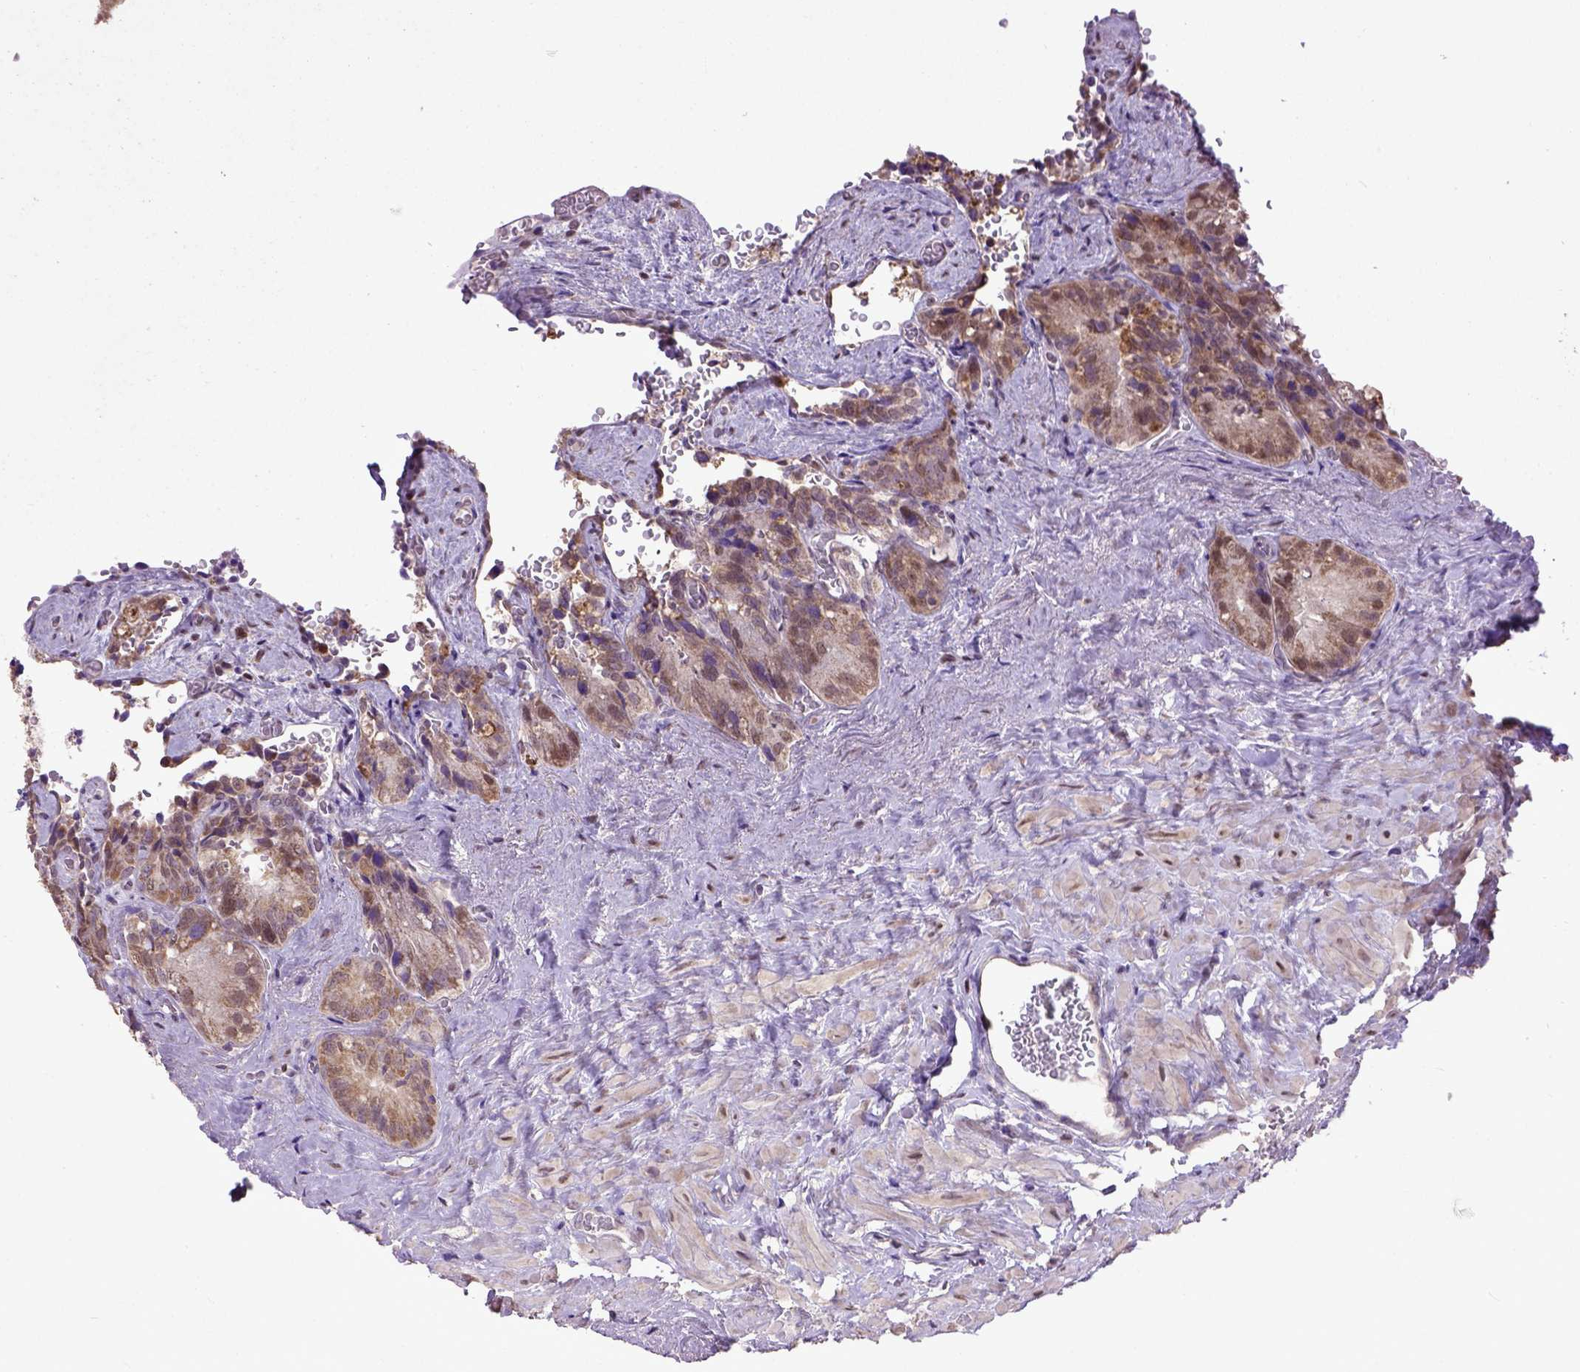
{"staining": {"intensity": "moderate", "quantity": ">75%", "location": "cytoplasmic/membranous,nuclear"}, "tissue": "seminal vesicle", "cell_type": "Glandular cells", "image_type": "normal", "snomed": [{"axis": "morphology", "description": "Normal tissue, NOS"}, {"axis": "topography", "description": "Seminal veicle"}], "caption": "Human seminal vesicle stained with a brown dye shows moderate cytoplasmic/membranous,nuclear positive expression in about >75% of glandular cells.", "gene": "UBA3", "patient": {"sex": "male", "age": 69}}